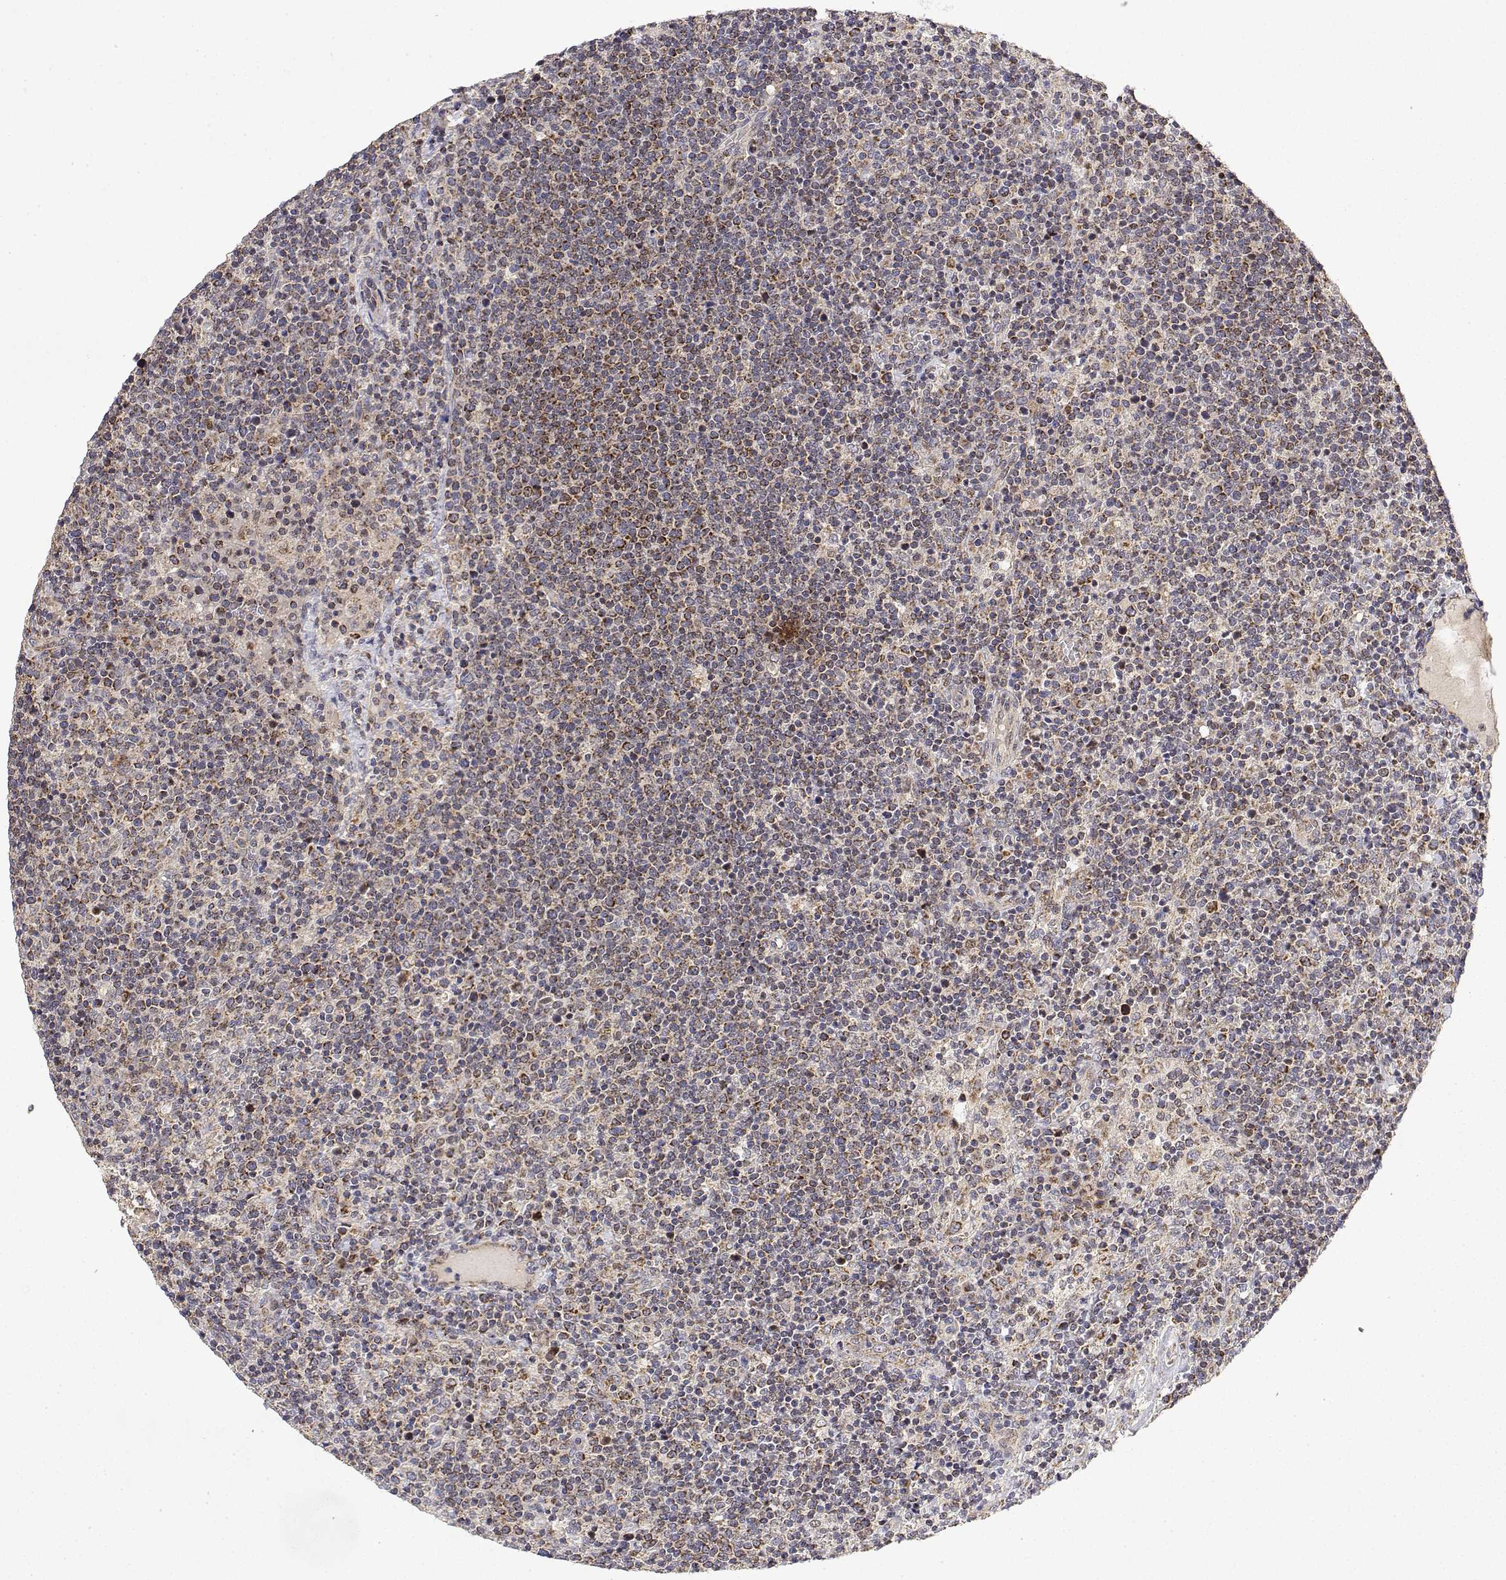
{"staining": {"intensity": "moderate", "quantity": "25%-75%", "location": "cytoplasmic/membranous"}, "tissue": "lymphoma", "cell_type": "Tumor cells", "image_type": "cancer", "snomed": [{"axis": "morphology", "description": "Malignant lymphoma, non-Hodgkin's type, High grade"}, {"axis": "topography", "description": "Lymph node"}], "caption": "Malignant lymphoma, non-Hodgkin's type (high-grade) stained with a brown dye reveals moderate cytoplasmic/membranous positive staining in about 25%-75% of tumor cells.", "gene": "GADD45GIP1", "patient": {"sex": "male", "age": 61}}